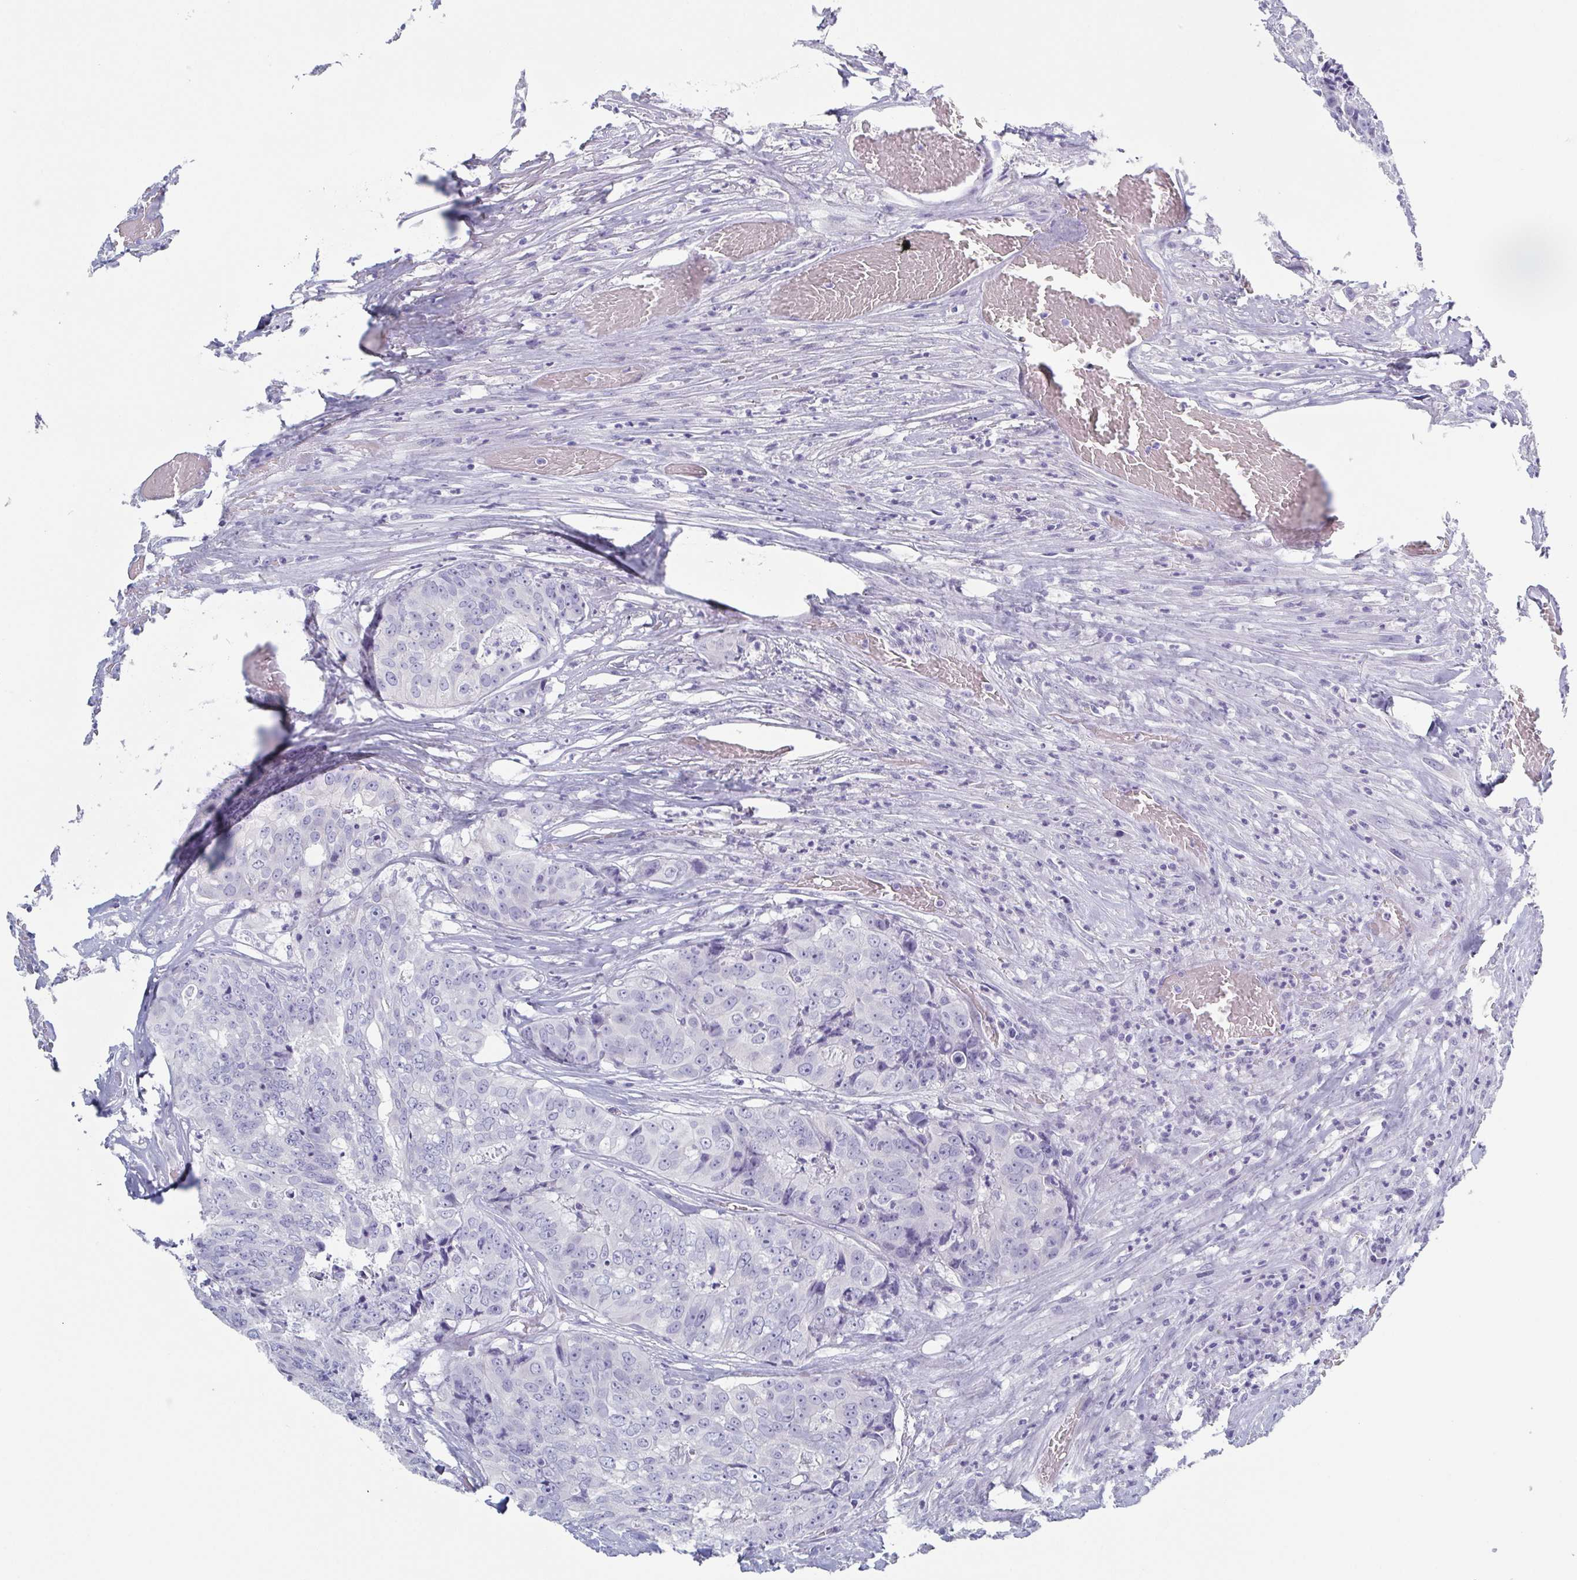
{"staining": {"intensity": "negative", "quantity": "none", "location": "none"}, "tissue": "colorectal cancer", "cell_type": "Tumor cells", "image_type": "cancer", "snomed": [{"axis": "morphology", "description": "Adenocarcinoma, NOS"}, {"axis": "topography", "description": "Rectum"}], "caption": "Tumor cells show no significant protein staining in colorectal cancer (adenocarcinoma).", "gene": "DYNC1I1", "patient": {"sex": "female", "age": 62}}